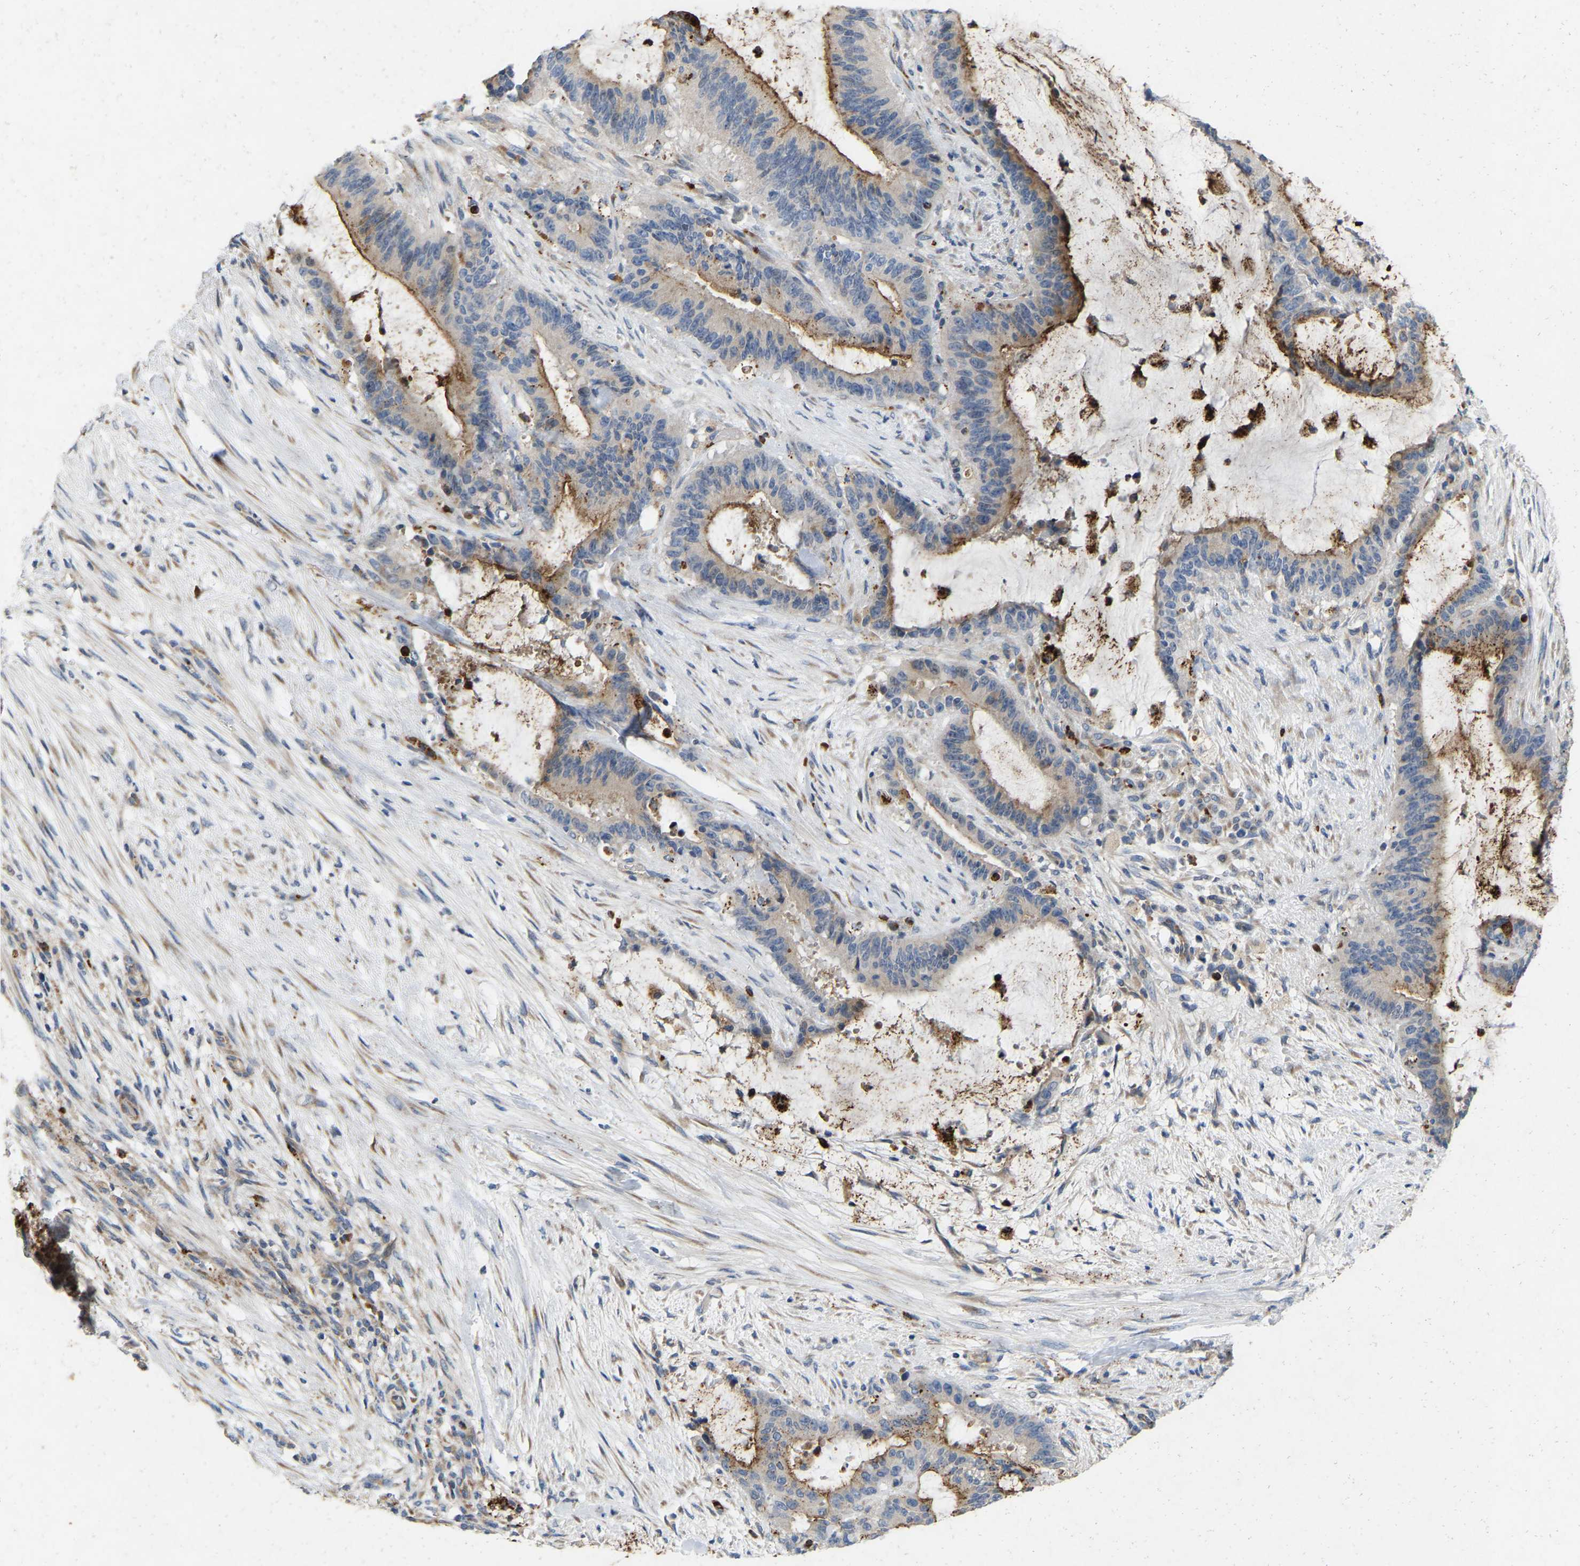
{"staining": {"intensity": "moderate", "quantity": "25%-75%", "location": "cytoplasmic/membranous"}, "tissue": "liver cancer", "cell_type": "Tumor cells", "image_type": "cancer", "snomed": [{"axis": "morphology", "description": "Normal tissue, NOS"}, {"axis": "morphology", "description": "Cholangiocarcinoma"}, {"axis": "topography", "description": "Liver"}, {"axis": "topography", "description": "Peripheral nerve tissue"}], "caption": "Protein expression analysis of liver cancer (cholangiocarcinoma) exhibits moderate cytoplasmic/membranous expression in approximately 25%-75% of tumor cells.", "gene": "RHEB", "patient": {"sex": "female", "age": 73}}